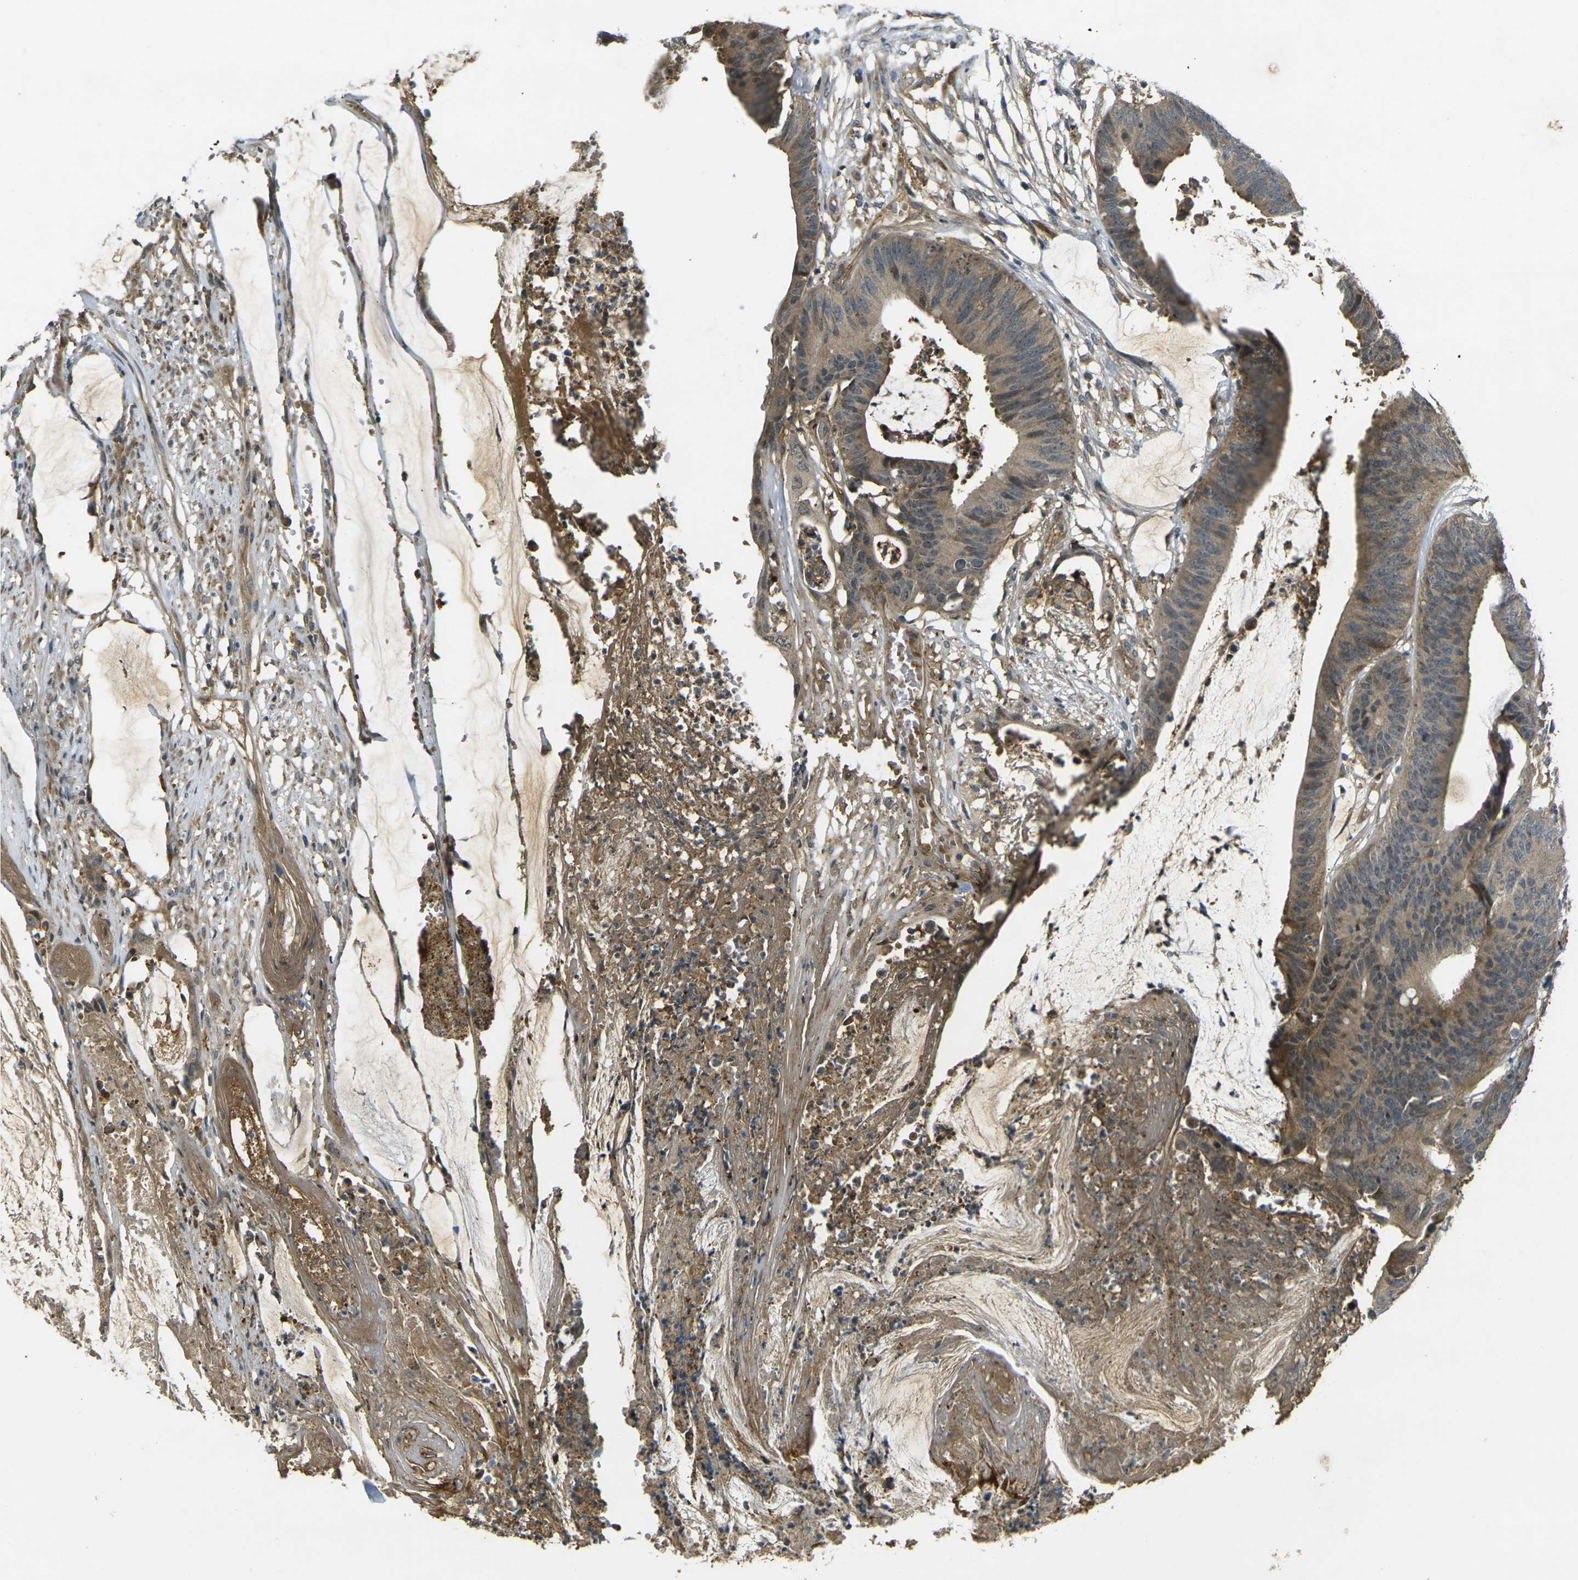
{"staining": {"intensity": "moderate", "quantity": ">75%", "location": "cytoplasmic/membranous"}, "tissue": "colorectal cancer", "cell_type": "Tumor cells", "image_type": "cancer", "snomed": [{"axis": "morphology", "description": "Adenocarcinoma, NOS"}, {"axis": "topography", "description": "Rectum"}], "caption": "About >75% of tumor cells in adenocarcinoma (colorectal) display moderate cytoplasmic/membranous protein positivity as visualized by brown immunohistochemical staining.", "gene": "PIGL", "patient": {"sex": "female", "age": 66}}